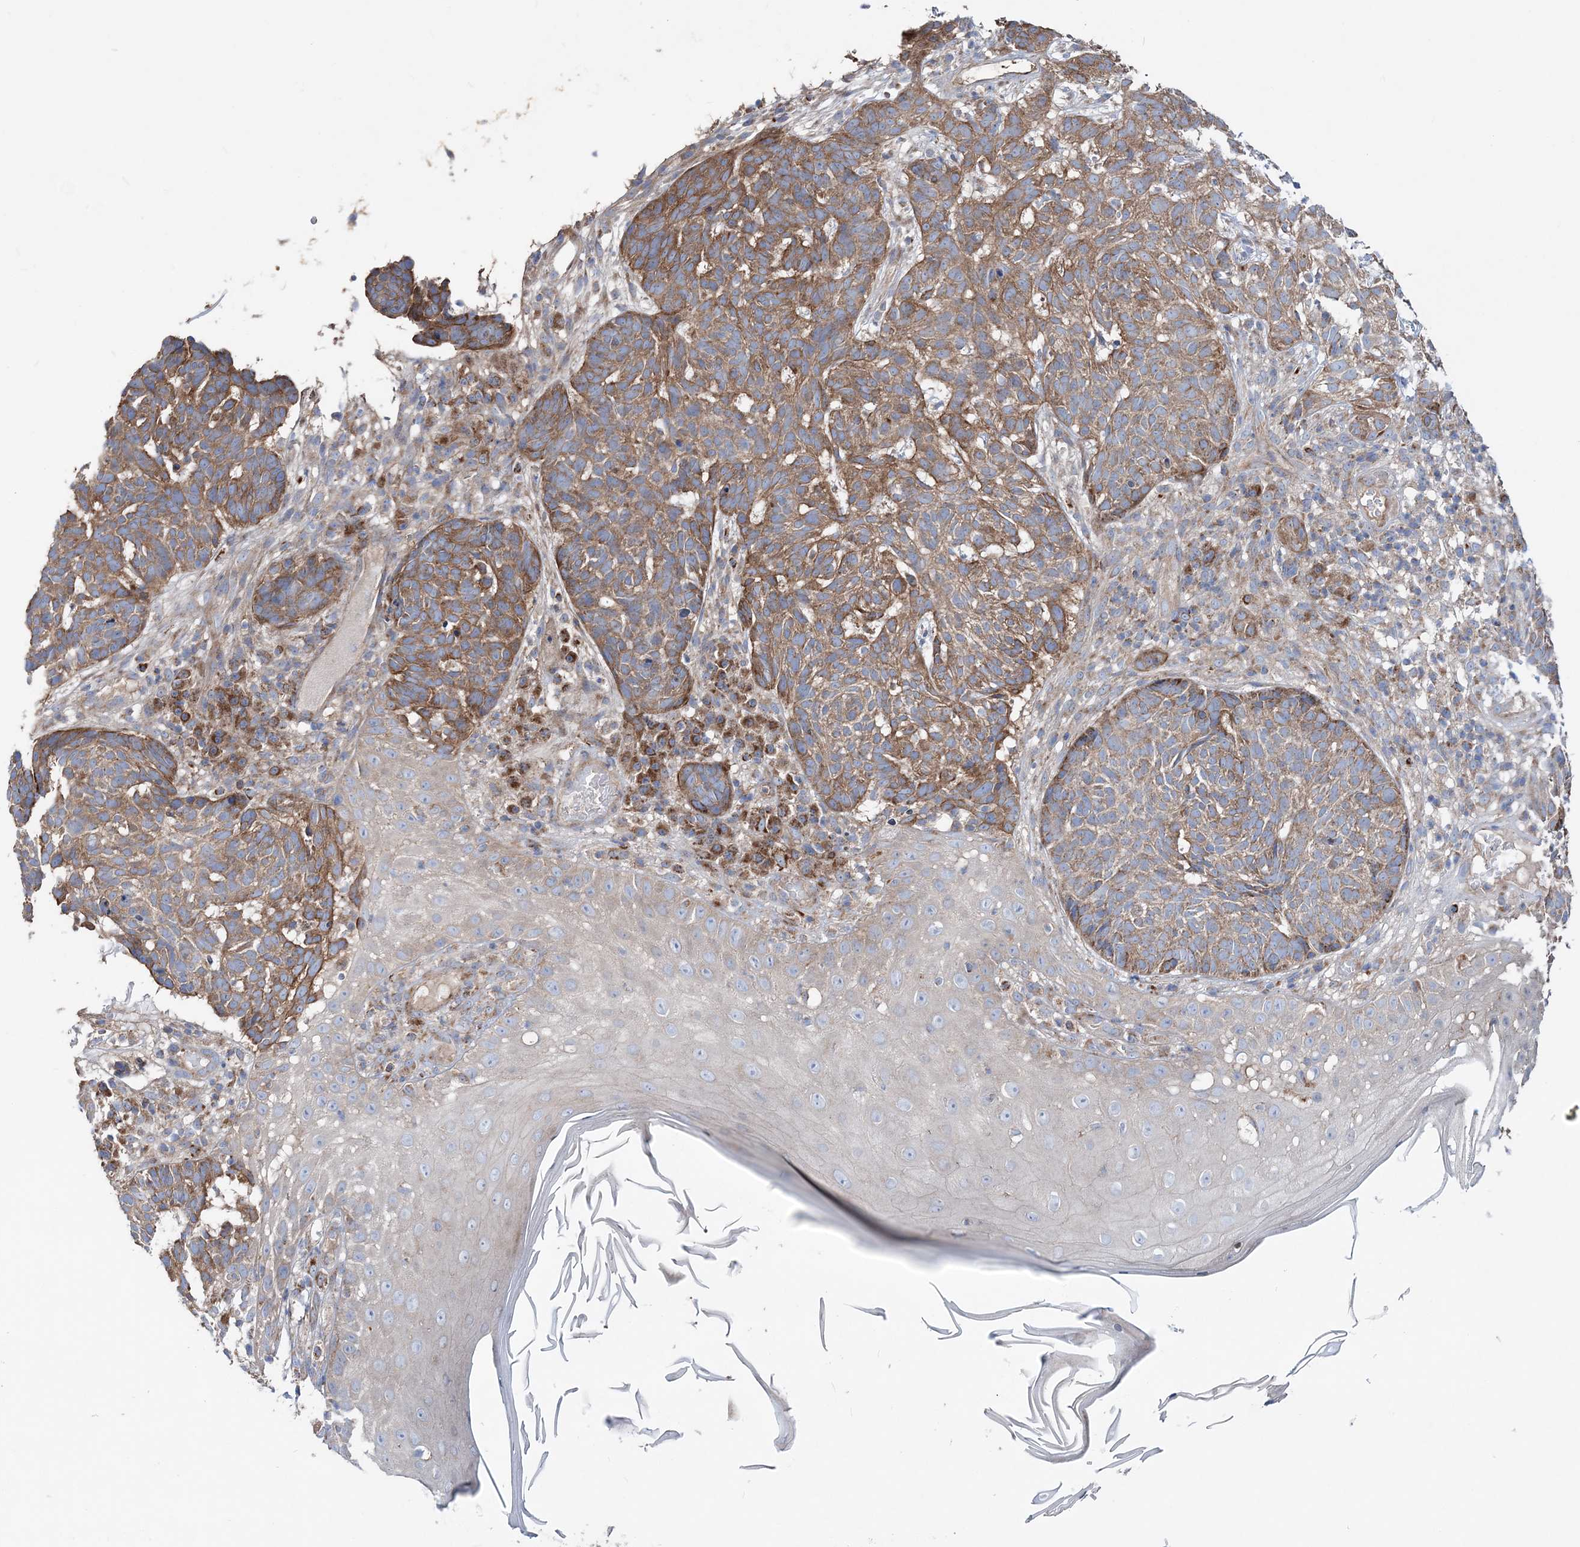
{"staining": {"intensity": "moderate", "quantity": ">75%", "location": "cytoplasmic/membranous"}, "tissue": "skin cancer", "cell_type": "Tumor cells", "image_type": "cancer", "snomed": [{"axis": "morphology", "description": "Basal cell carcinoma"}, {"axis": "topography", "description": "Skin"}], "caption": "Protein staining shows moderate cytoplasmic/membranous positivity in approximately >75% of tumor cells in skin cancer (basal cell carcinoma).", "gene": "NGLY1", "patient": {"sex": "male", "age": 85}}